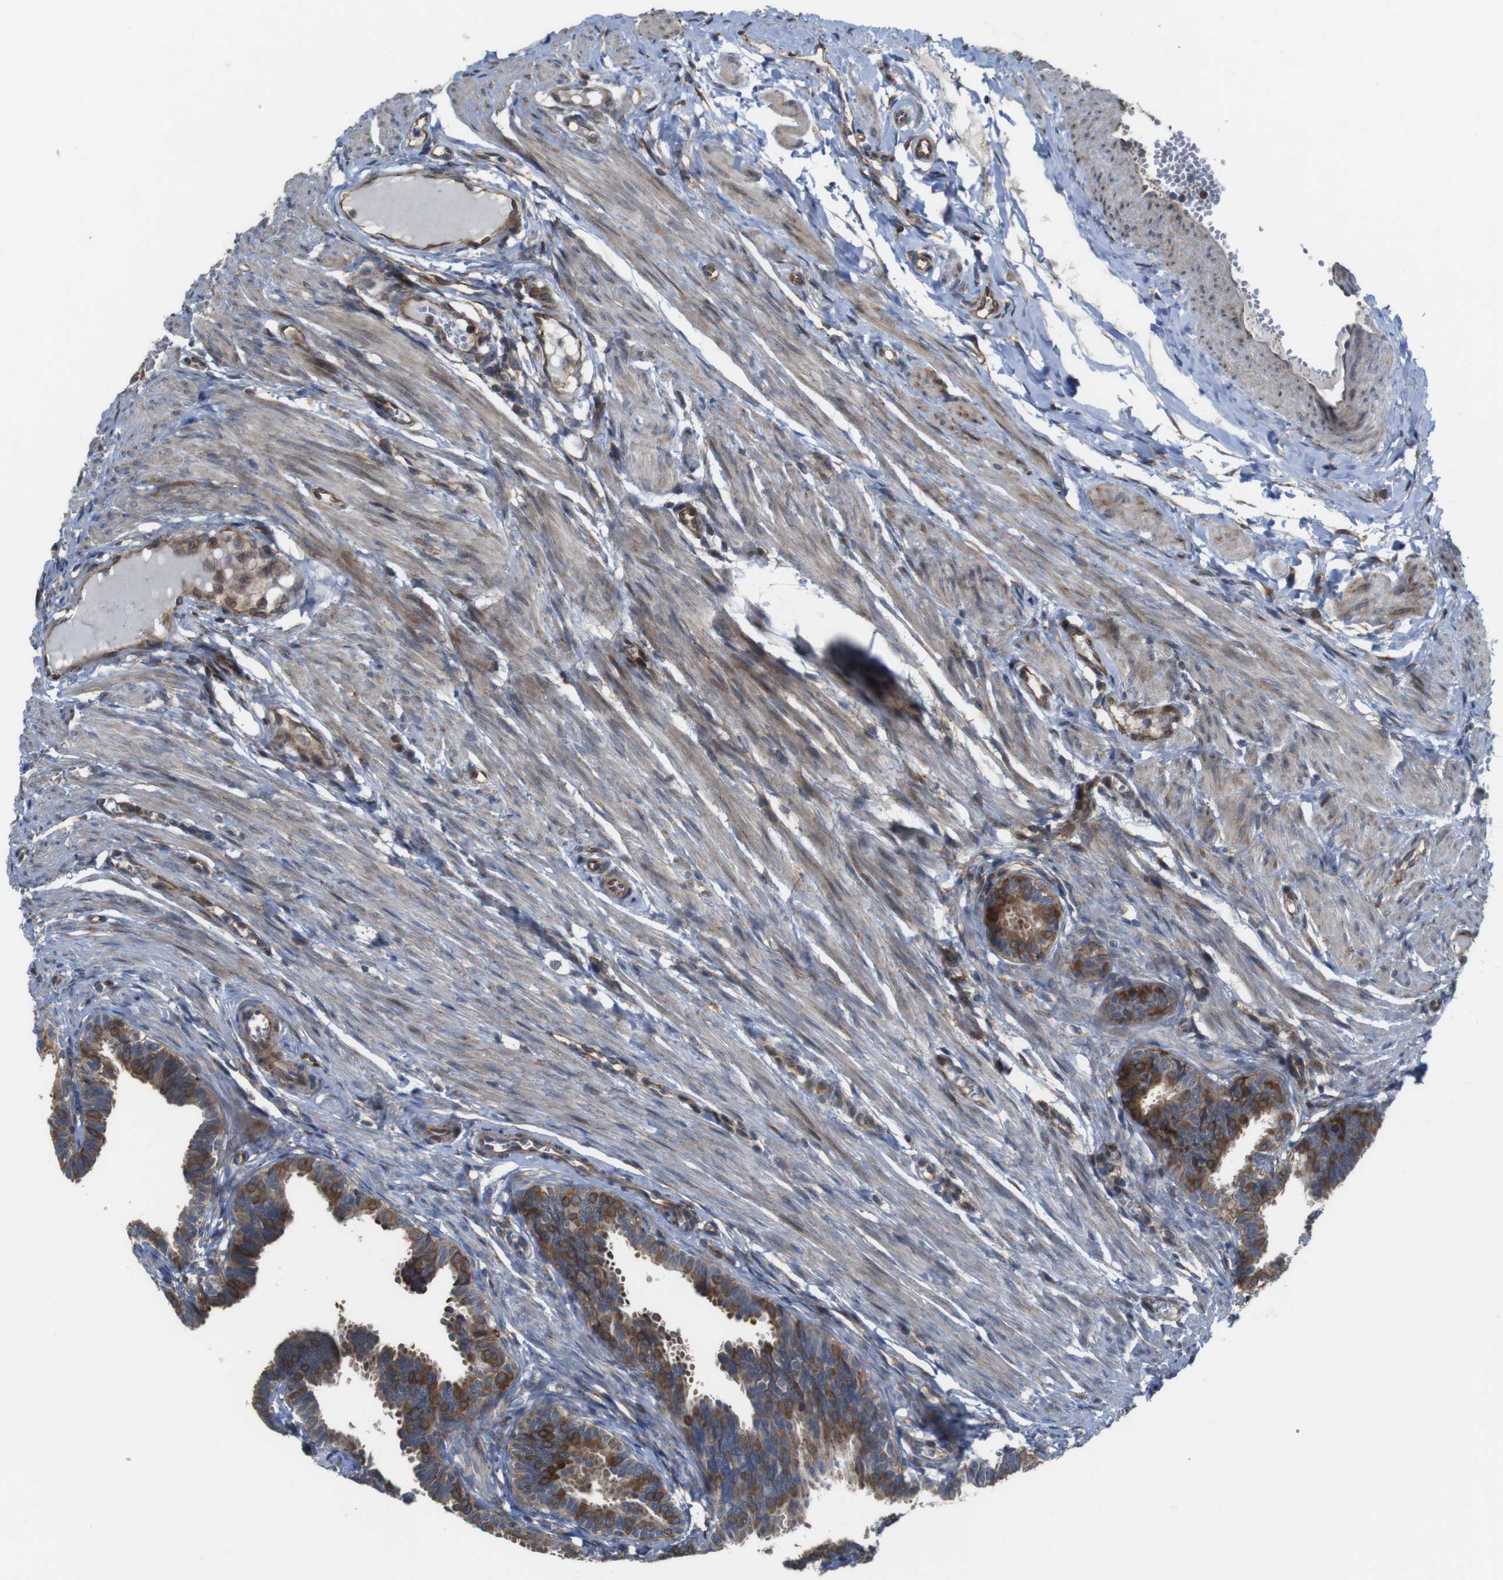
{"staining": {"intensity": "strong", "quantity": "<25%", "location": "cytoplasmic/membranous"}, "tissue": "fallopian tube", "cell_type": "Glandular cells", "image_type": "normal", "snomed": [{"axis": "morphology", "description": "Normal tissue, NOS"}, {"axis": "topography", "description": "Fallopian tube"}, {"axis": "topography", "description": "Ovary"}], "caption": "The histopathology image reveals a brown stain indicating the presence of a protein in the cytoplasmic/membranous of glandular cells in fallopian tube. (DAB (3,3'-diaminobenzidine) IHC with brightfield microscopy, high magnification).", "gene": "PCOLCE2", "patient": {"sex": "female", "age": 23}}